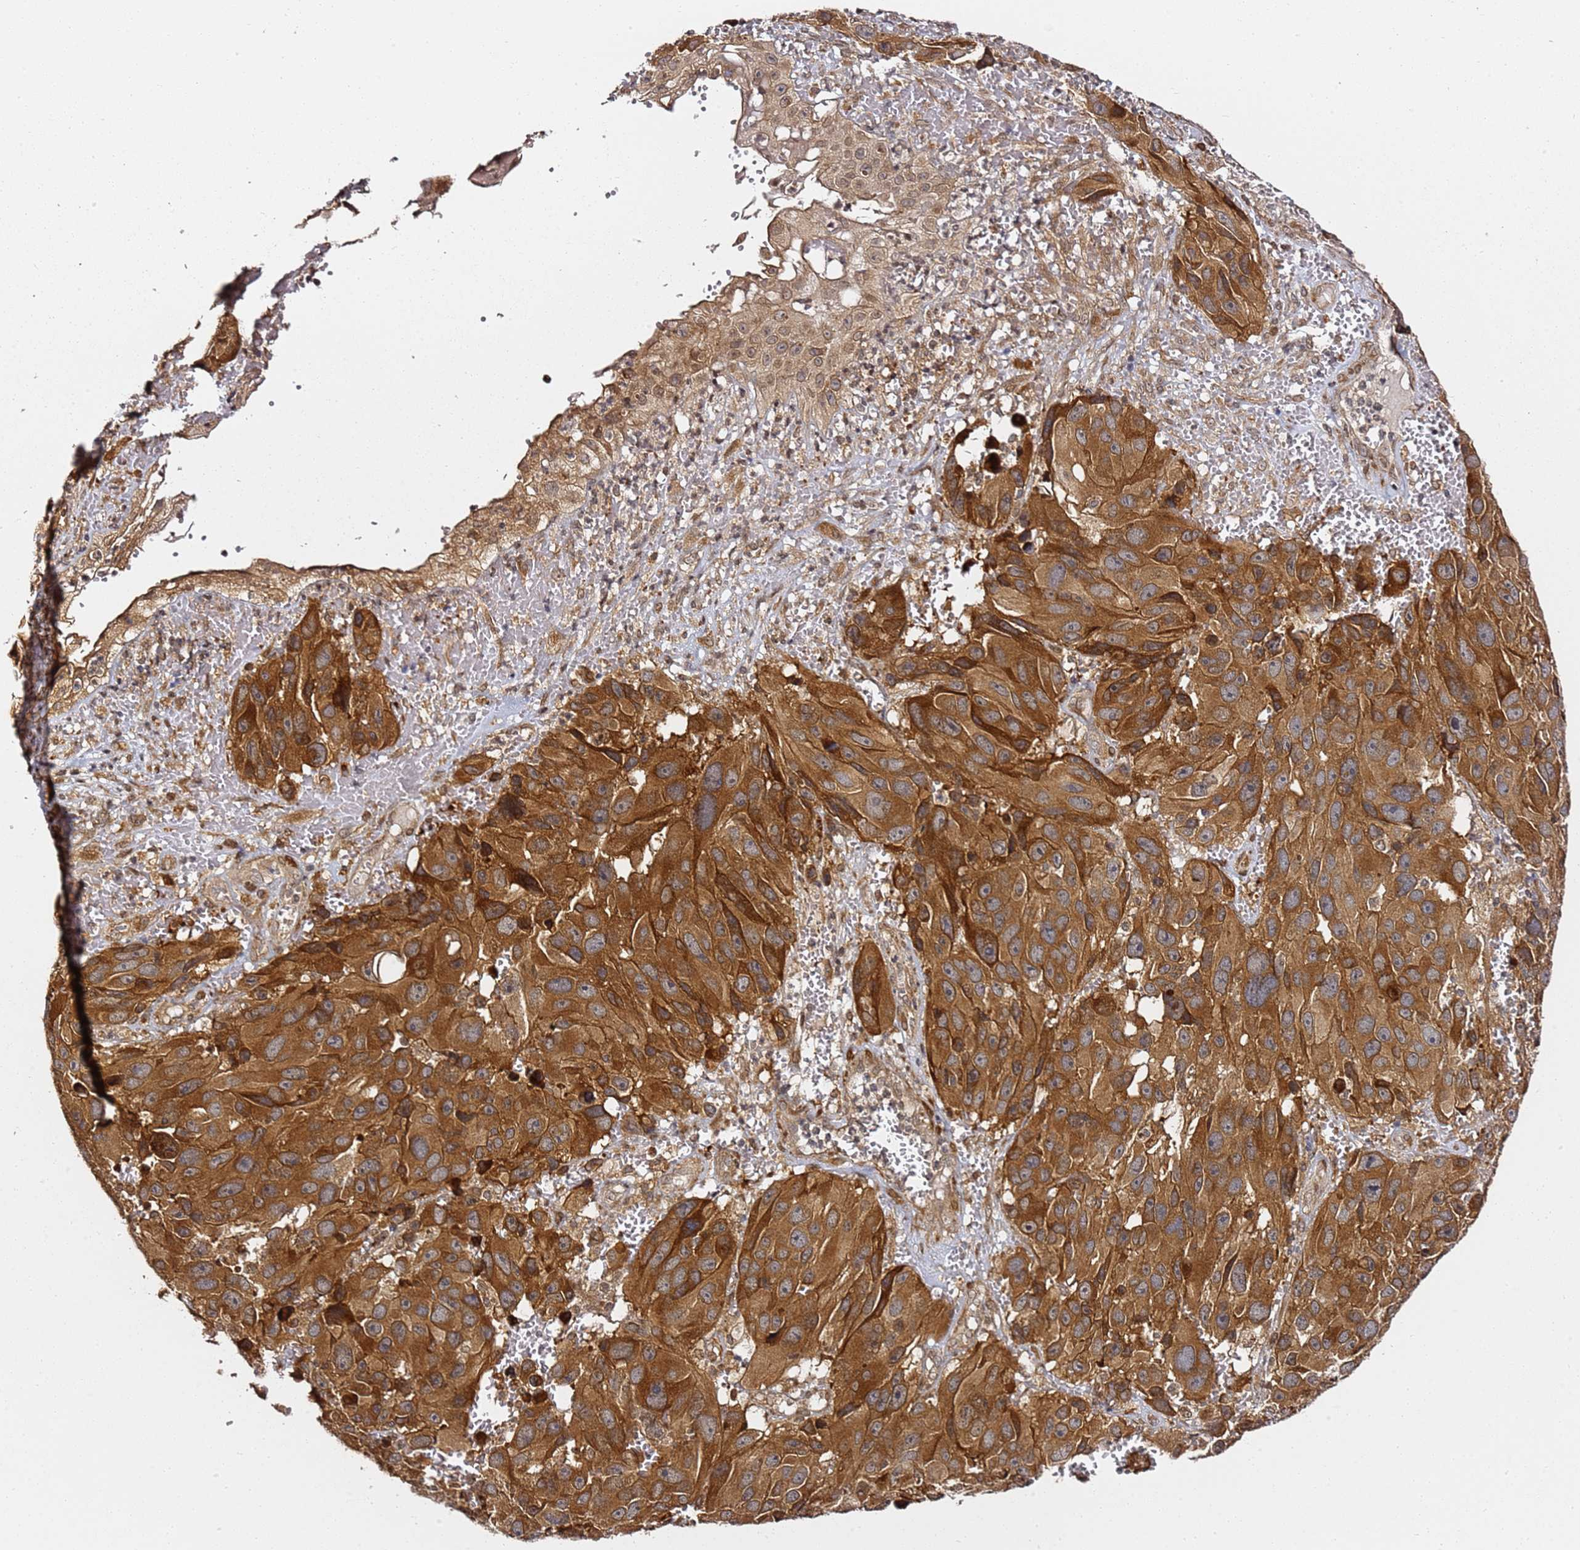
{"staining": {"intensity": "strong", "quantity": ">75%", "location": "cytoplasmic/membranous"}, "tissue": "melanoma", "cell_type": "Tumor cells", "image_type": "cancer", "snomed": [{"axis": "morphology", "description": "Malignant melanoma, NOS"}, {"axis": "topography", "description": "Skin"}], "caption": "Protein staining of malignant melanoma tissue displays strong cytoplasmic/membranous positivity in approximately >75% of tumor cells.", "gene": "PRKAB2", "patient": {"sex": "male", "age": 84}}